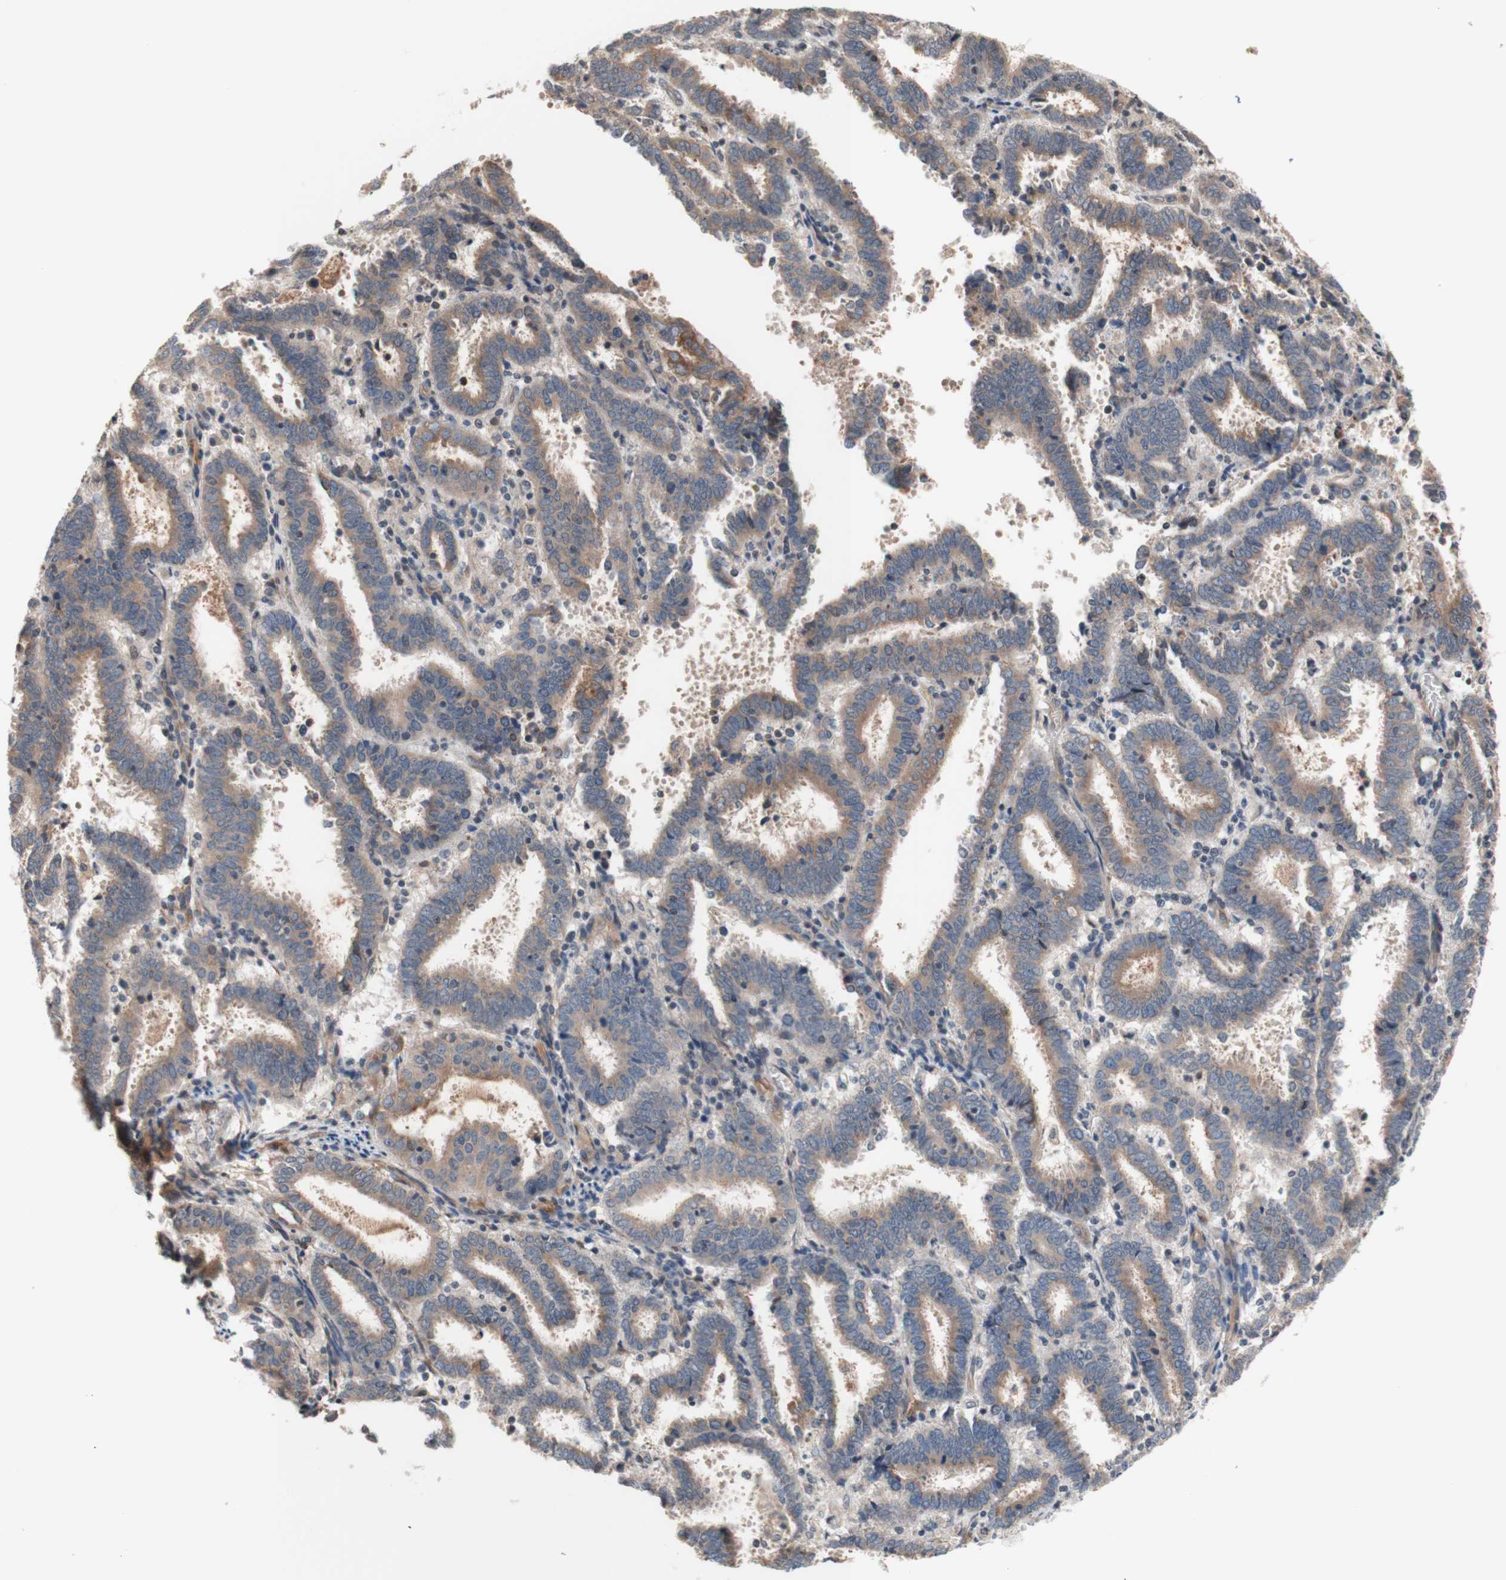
{"staining": {"intensity": "weak", "quantity": ">75%", "location": "cytoplasmic/membranous"}, "tissue": "endometrial cancer", "cell_type": "Tumor cells", "image_type": "cancer", "snomed": [{"axis": "morphology", "description": "Adenocarcinoma, NOS"}, {"axis": "topography", "description": "Uterus"}], "caption": "Immunohistochemistry histopathology image of human endometrial cancer stained for a protein (brown), which exhibits low levels of weak cytoplasmic/membranous positivity in about >75% of tumor cells.", "gene": "CD55", "patient": {"sex": "female", "age": 83}}